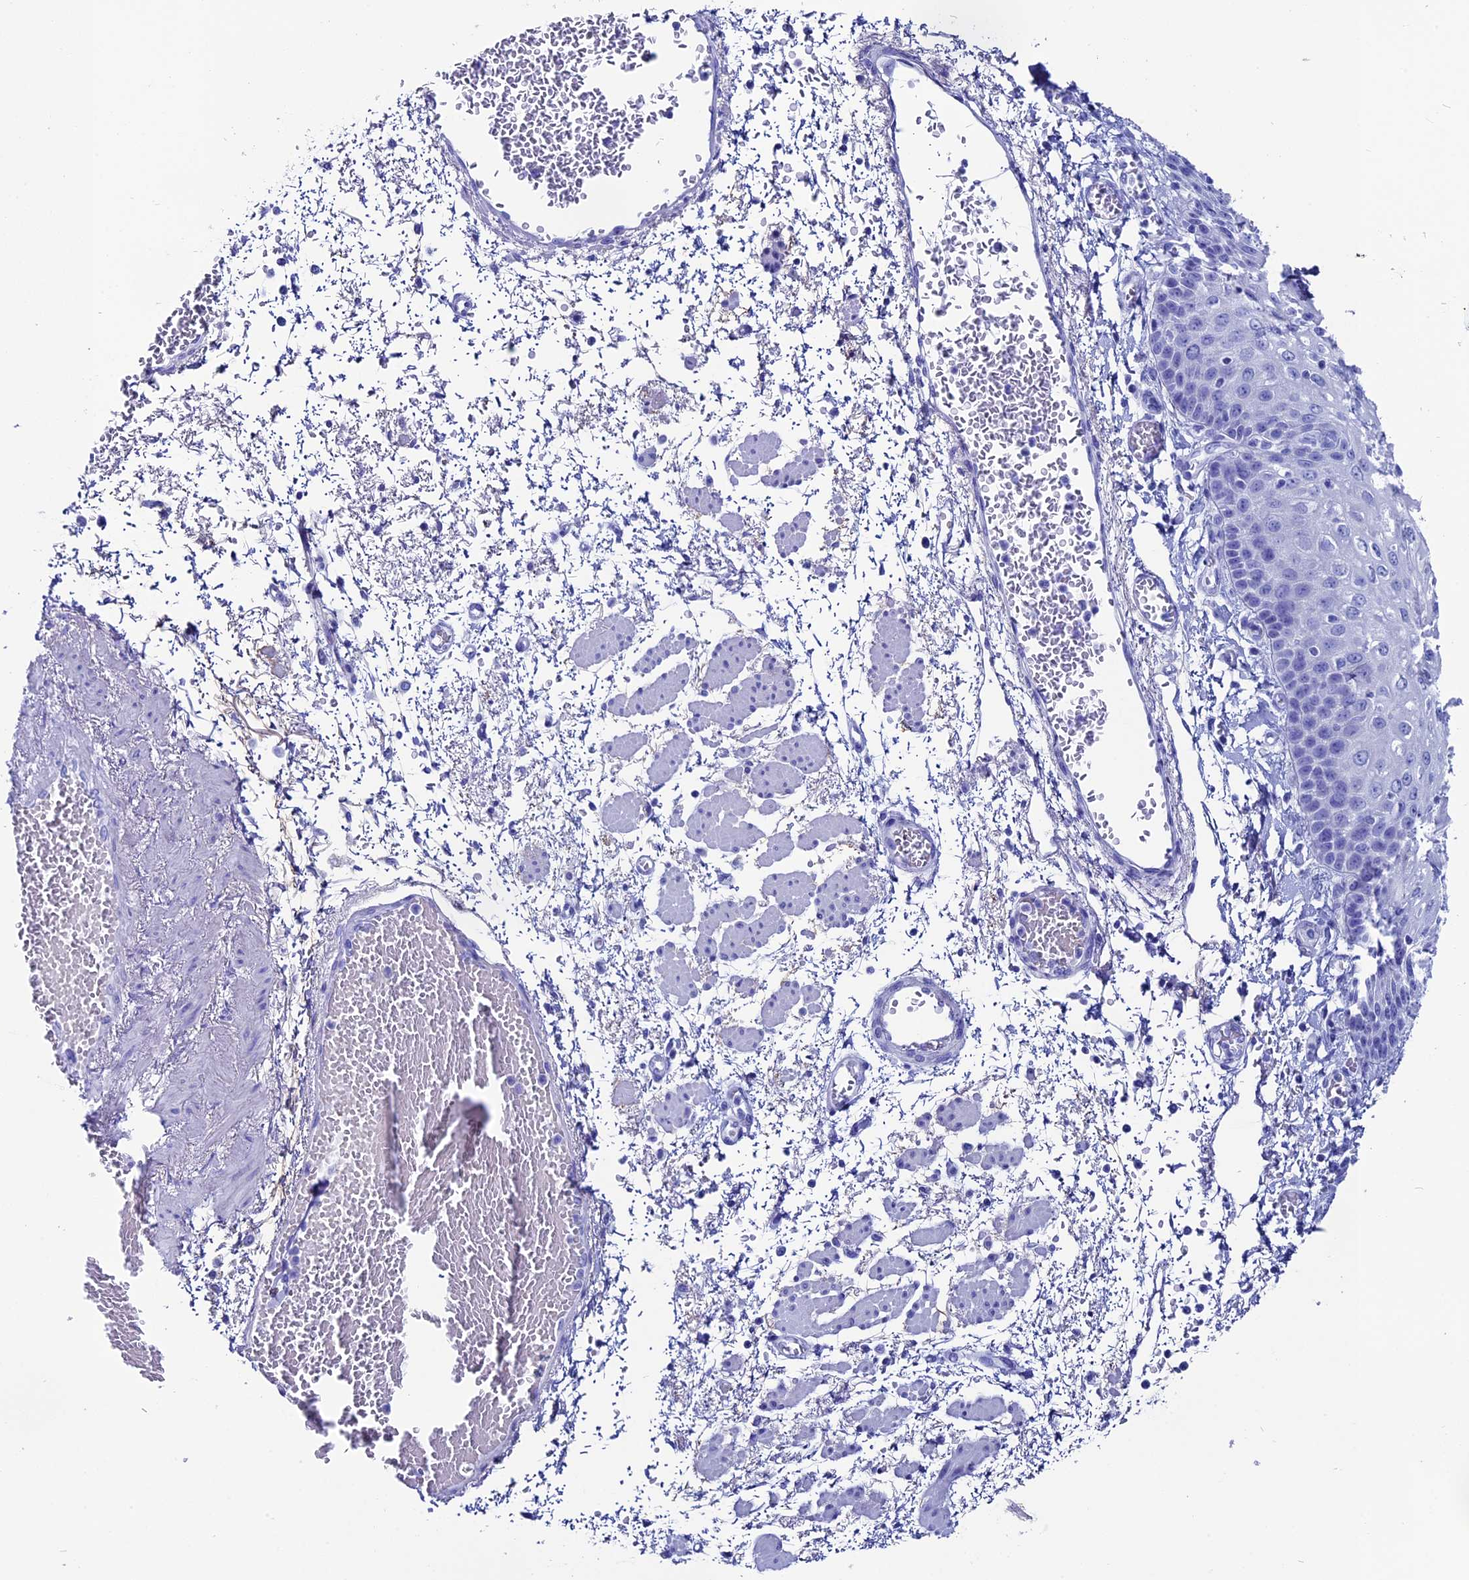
{"staining": {"intensity": "negative", "quantity": "none", "location": "none"}, "tissue": "esophagus", "cell_type": "Squamous epithelial cells", "image_type": "normal", "snomed": [{"axis": "morphology", "description": "Normal tissue, NOS"}, {"axis": "topography", "description": "Esophagus"}], "caption": "Immunohistochemistry of unremarkable esophagus reveals no positivity in squamous epithelial cells. Brightfield microscopy of immunohistochemistry stained with DAB (brown) and hematoxylin (blue), captured at high magnification.", "gene": "ANKRD29", "patient": {"sex": "male", "age": 81}}